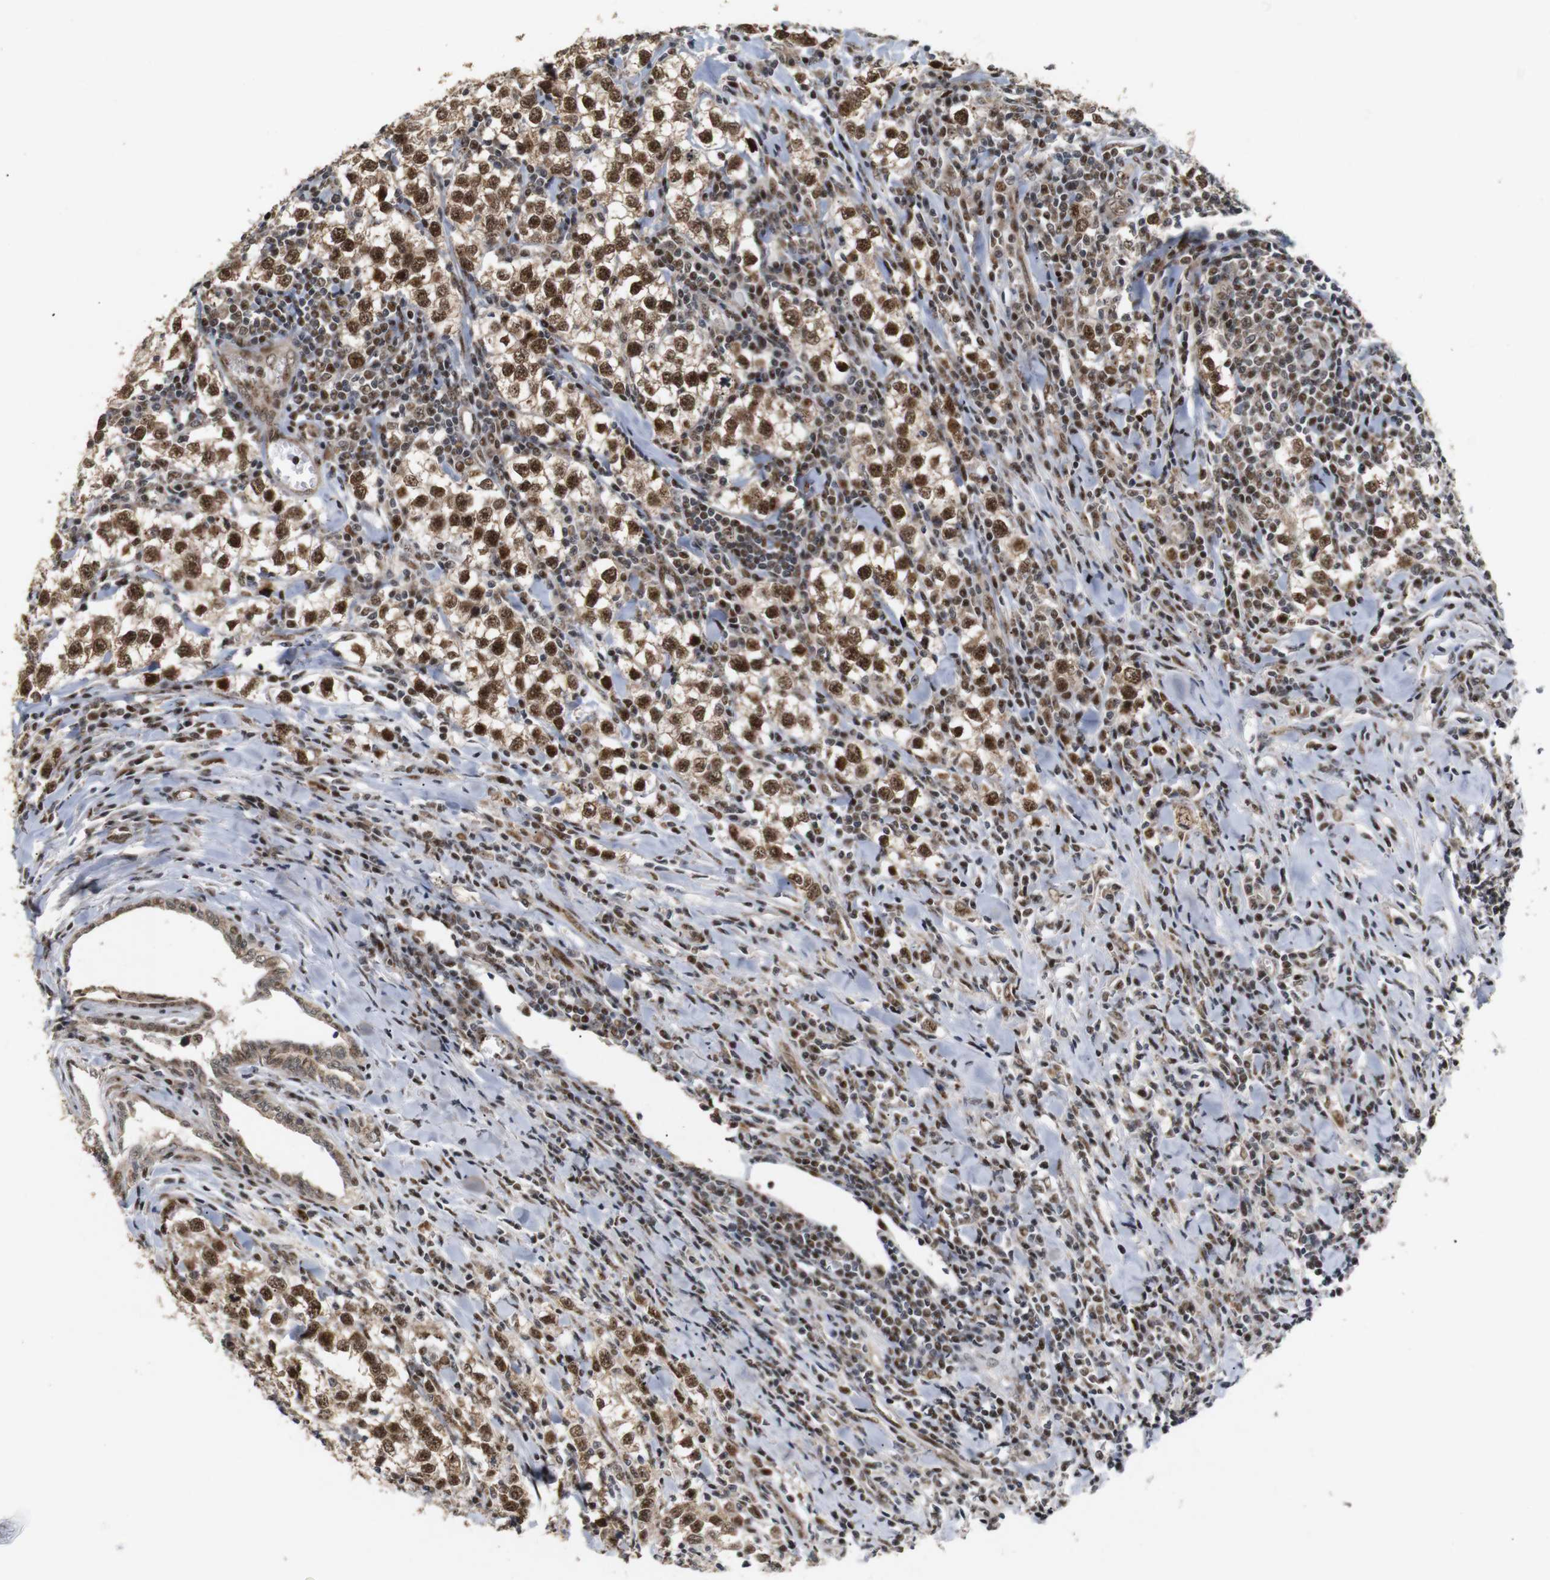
{"staining": {"intensity": "strong", "quantity": ">75%", "location": "cytoplasmic/membranous,nuclear"}, "tissue": "testis cancer", "cell_type": "Tumor cells", "image_type": "cancer", "snomed": [{"axis": "morphology", "description": "Seminoma, NOS"}, {"axis": "morphology", "description": "Carcinoma, Embryonal, NOS"}, {"axis": "topography", "description": "Testis"}], "caption": "The histopathology image displays a brown stain indicating the presence of a protein in the cytoplasmic/membranous and nuclear of tumor cells in testis cancer.", "gene": "PYM1", "patient": {"sex": "male", "age": 36}}